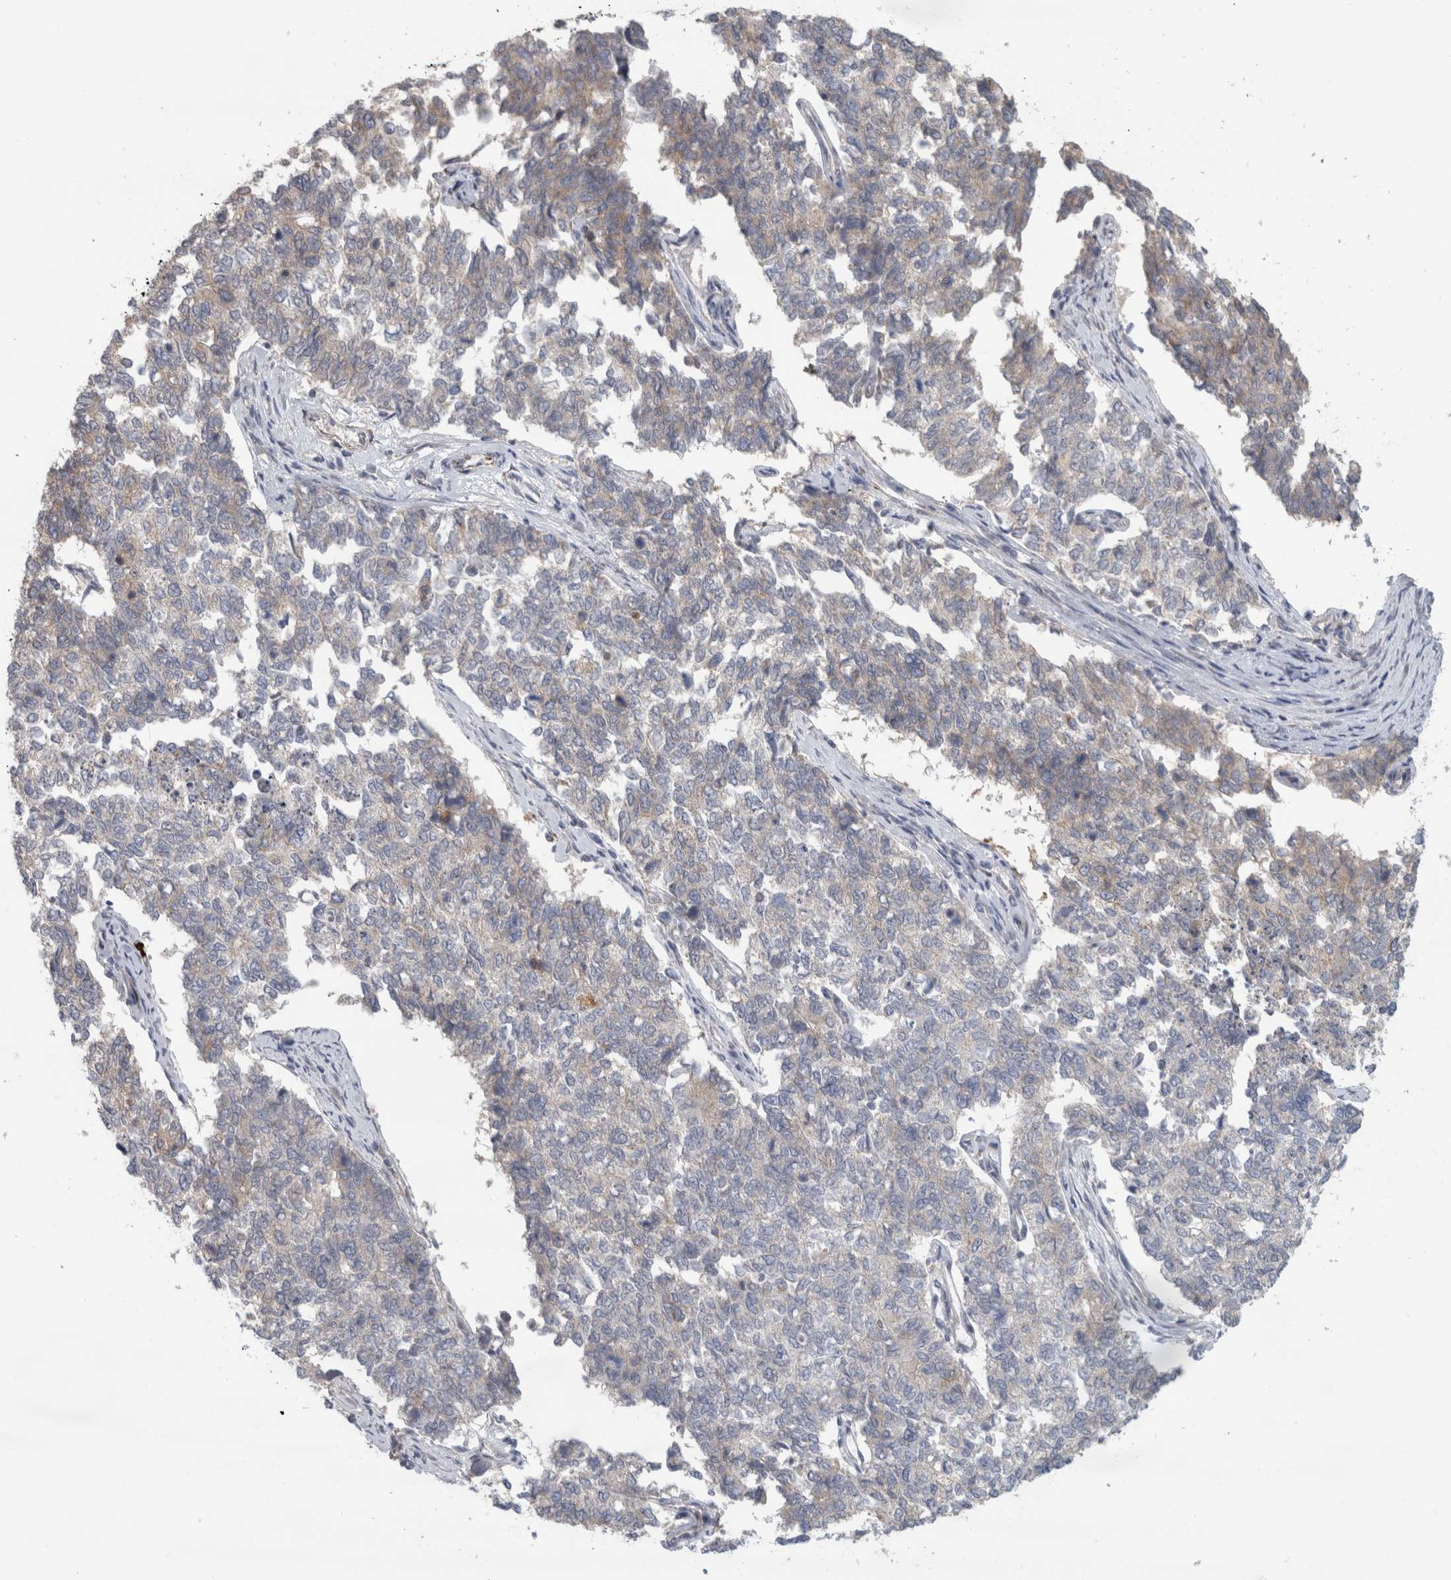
{"staining": {"intensity": "weak", "quantity": "<25%", "location": "cytoplasmic/membranous"}, "tissue": "cervical cancer", "cell_type": "Tumor cells", "image_type": "cancer", "snomed": [{"axis": "morphology", "description": "Squamous cell carcinoma, NOS"}, {"axis": "topography", "description": "Cervix"}], "caption": "The photomicrograph shows no significant expression in tumor cells of cervical cancer. Brightfield microscopy of immunohistochemistry stained with DAB (3,3'-diaminobenzidine) (brown) and hematoxylin (blue), captured at high magnification.", "gene": "RAB18", "patient": {"sex": "female", "age": 63}}